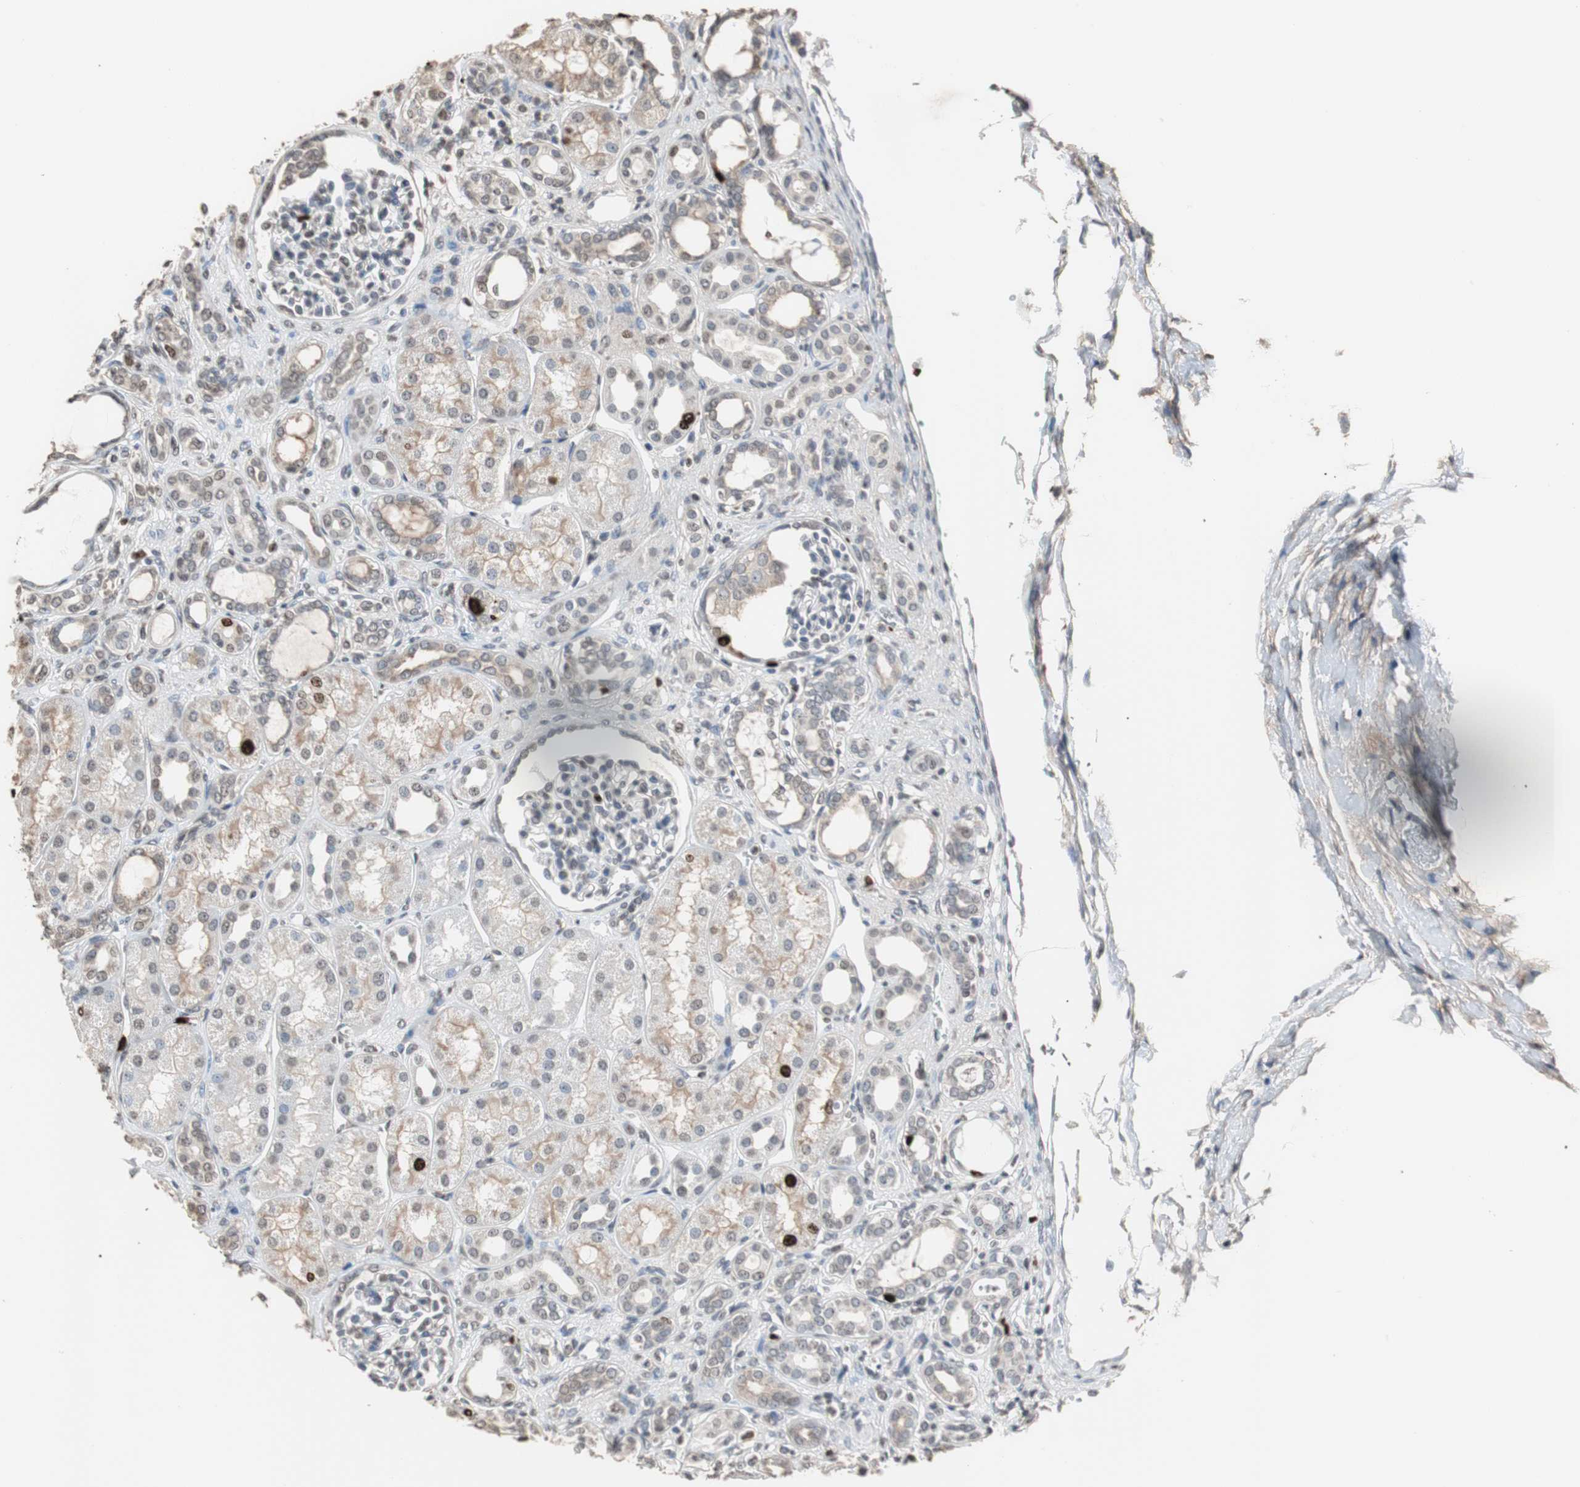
{"staining": {"intensity": "weak", "quantity": "25%-75%", "location": "nuclear"}, "tissue": "kidney", "cell_type": "Cells in glomeruli", "image_type": "normal", "snomed": [{"axis": "morphology", "description": "Normal tissue, NOS"}, {"axis": "topography", "description": "Kidney"}], "caption": "High-power microscopy captured an IHC image of normal kidney, revealing weak nuclear expression in approximately 25%-75% of cells in glomeruli.", "gene": "TOP2A", "patient": {"sex": "male", "age": 7}}